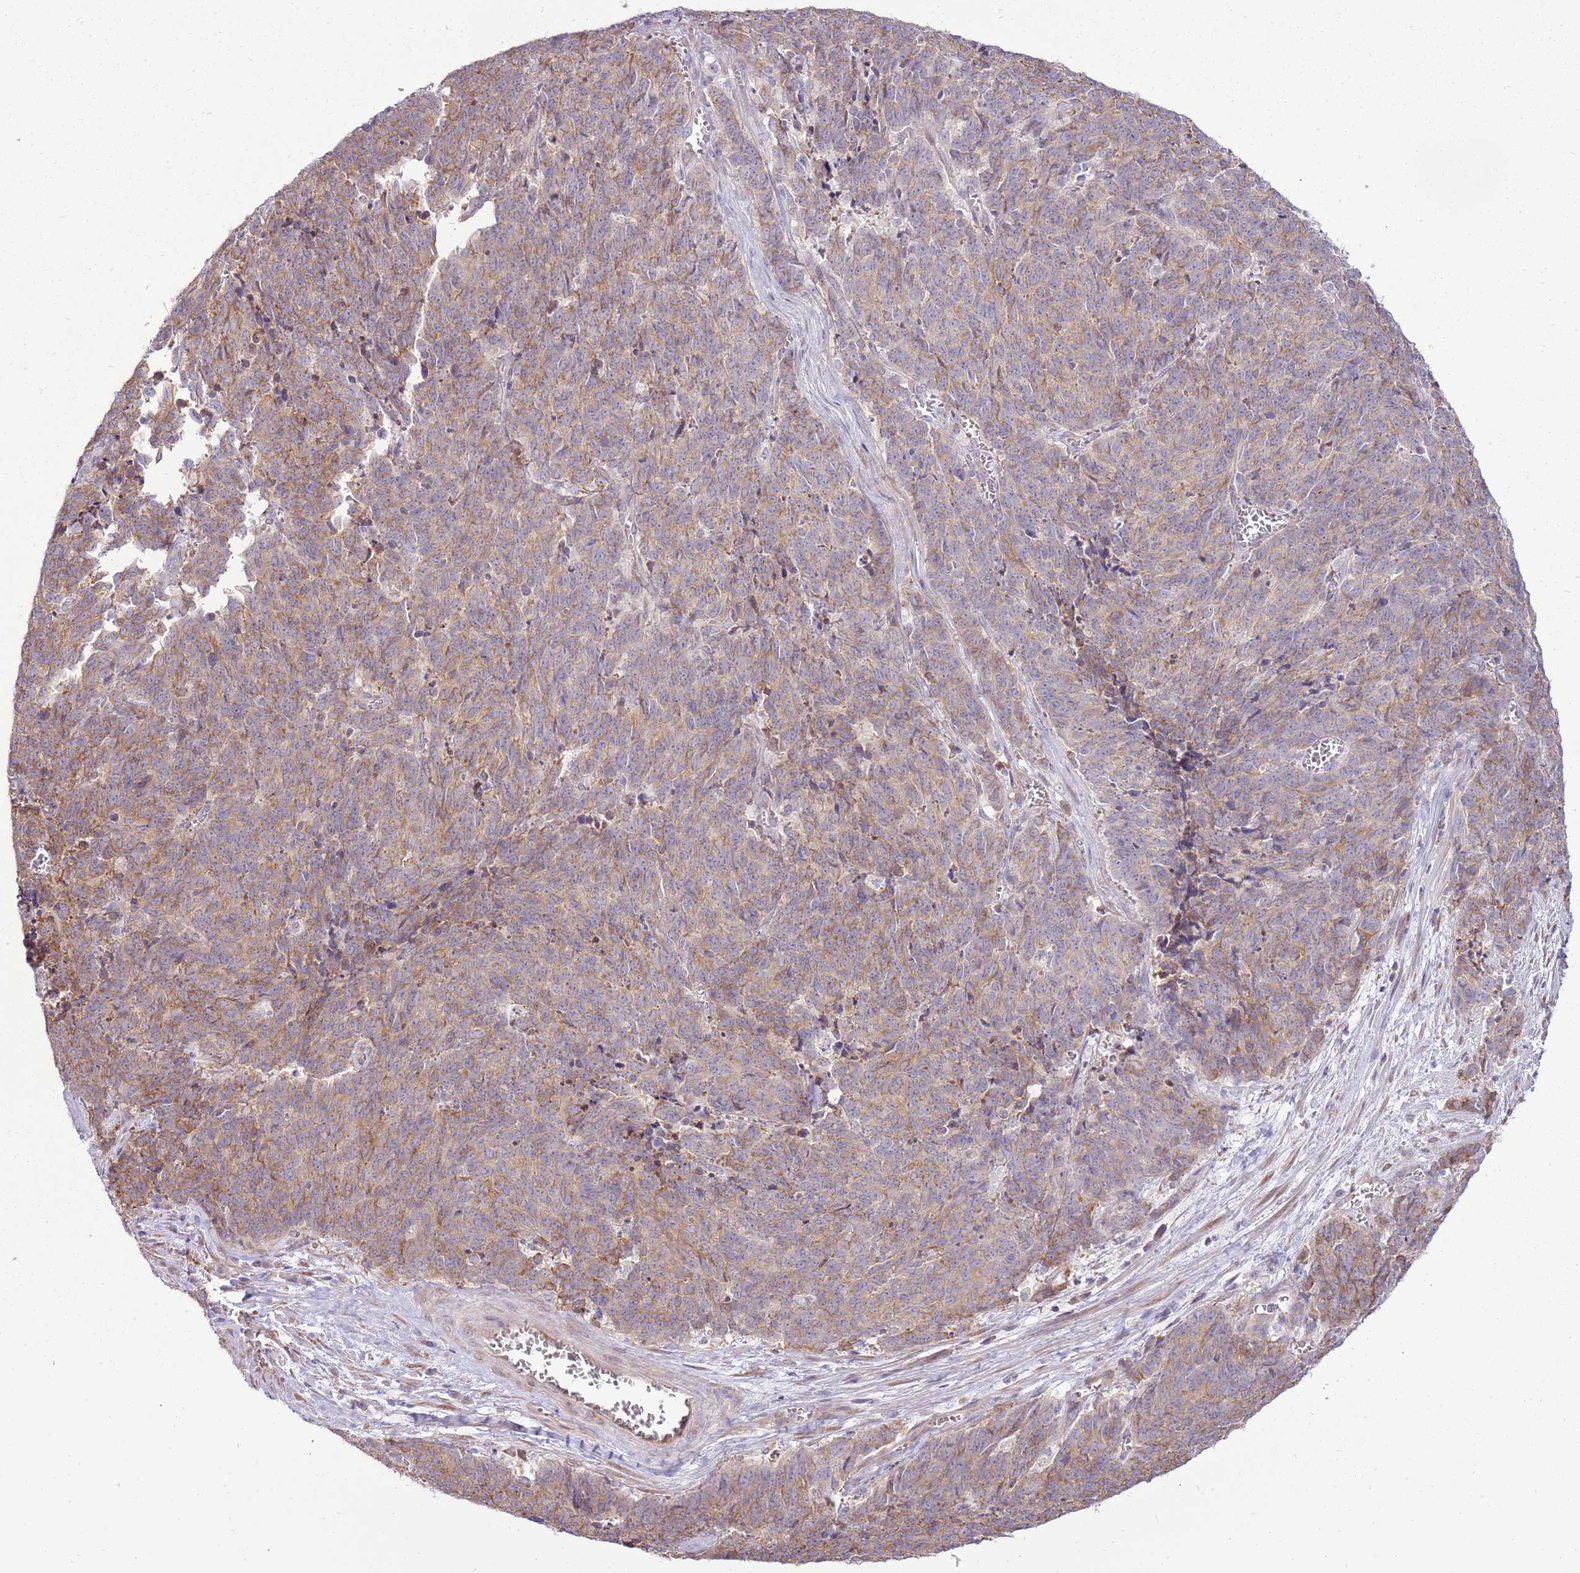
{"staining": {"intensity": "moderate", "quantity": ">75%", "location": "cytoplasmic/membranous"}, "tissue": "cervical cancer", "cell_type": "Tumor cells", "image_type": "cancer", "snomed": [{"axis": "morphology", "description": "Squamous cell carcinoma, NOS"}, {"axis": "topography", "description": "Cervix"}], "caption": "Immunohistochemistry (IHC) histopathology image of neoplastic tissue: human cervical cancer stained using immunohistochemistry reveals medium levels of moderate protein expression localized specifically in the cytoplasmic/membranous of tumor cells, appearing as a cytoplasmic/membranous brown color.", "gene": "UGGT2", "patient": {"sex": "female", "age": 29}}